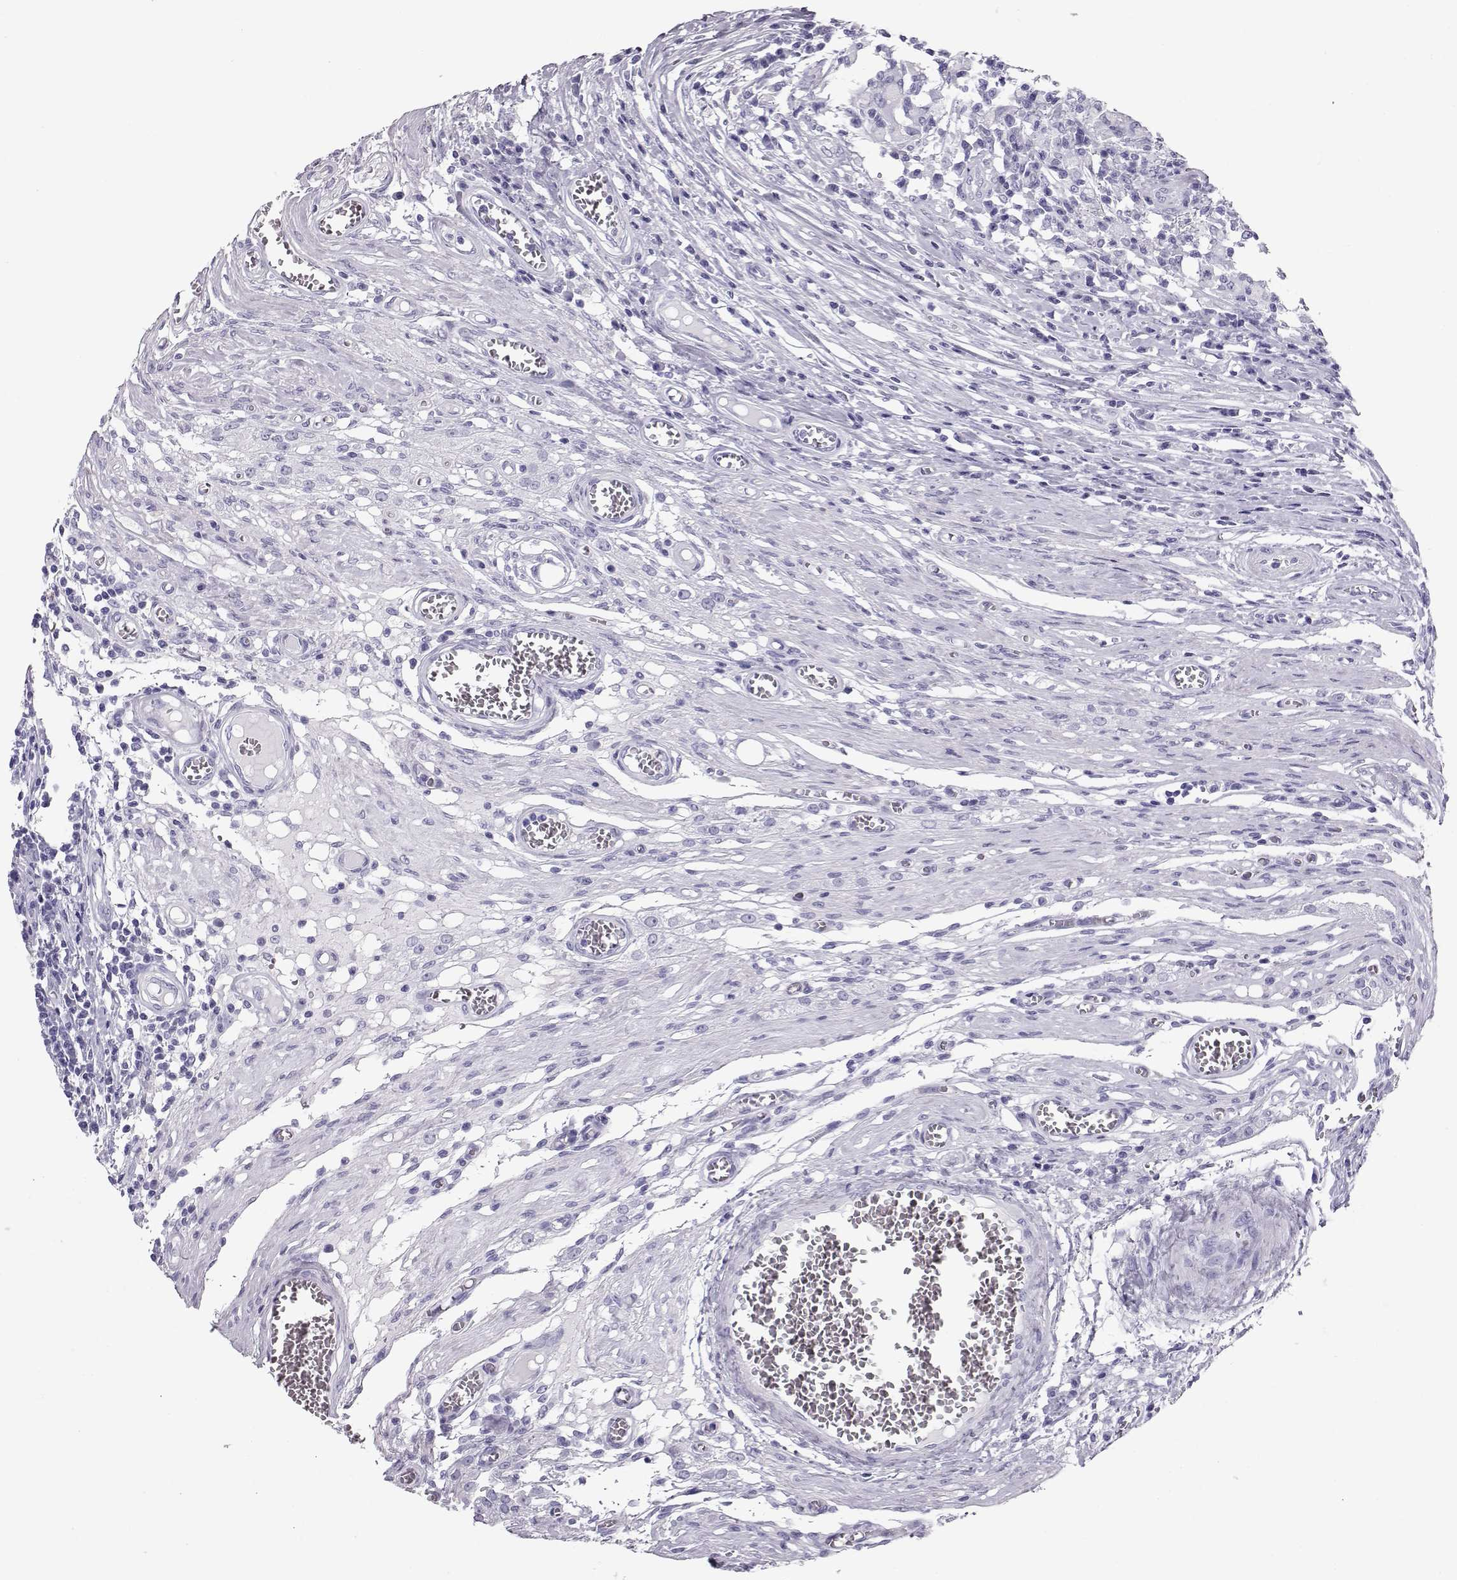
{"staining": {"intensity": "negative", "quantity": "none", "location": "none"}, "tissue": "testis cancer", "cell_type": "Tumor cells", "image_type": "cancer", "snomed": [{"axis": "morphology", "description": "Carcinoma, Embryonal, NOS"}, {"axis": "topography", "description": "Testis"}], "caption": "The IHC histopathology image has no significant staining in tumor cells of testis cancer tissue.", "gene": "RD3", "patient": {"sex": "male", "age": 36}}